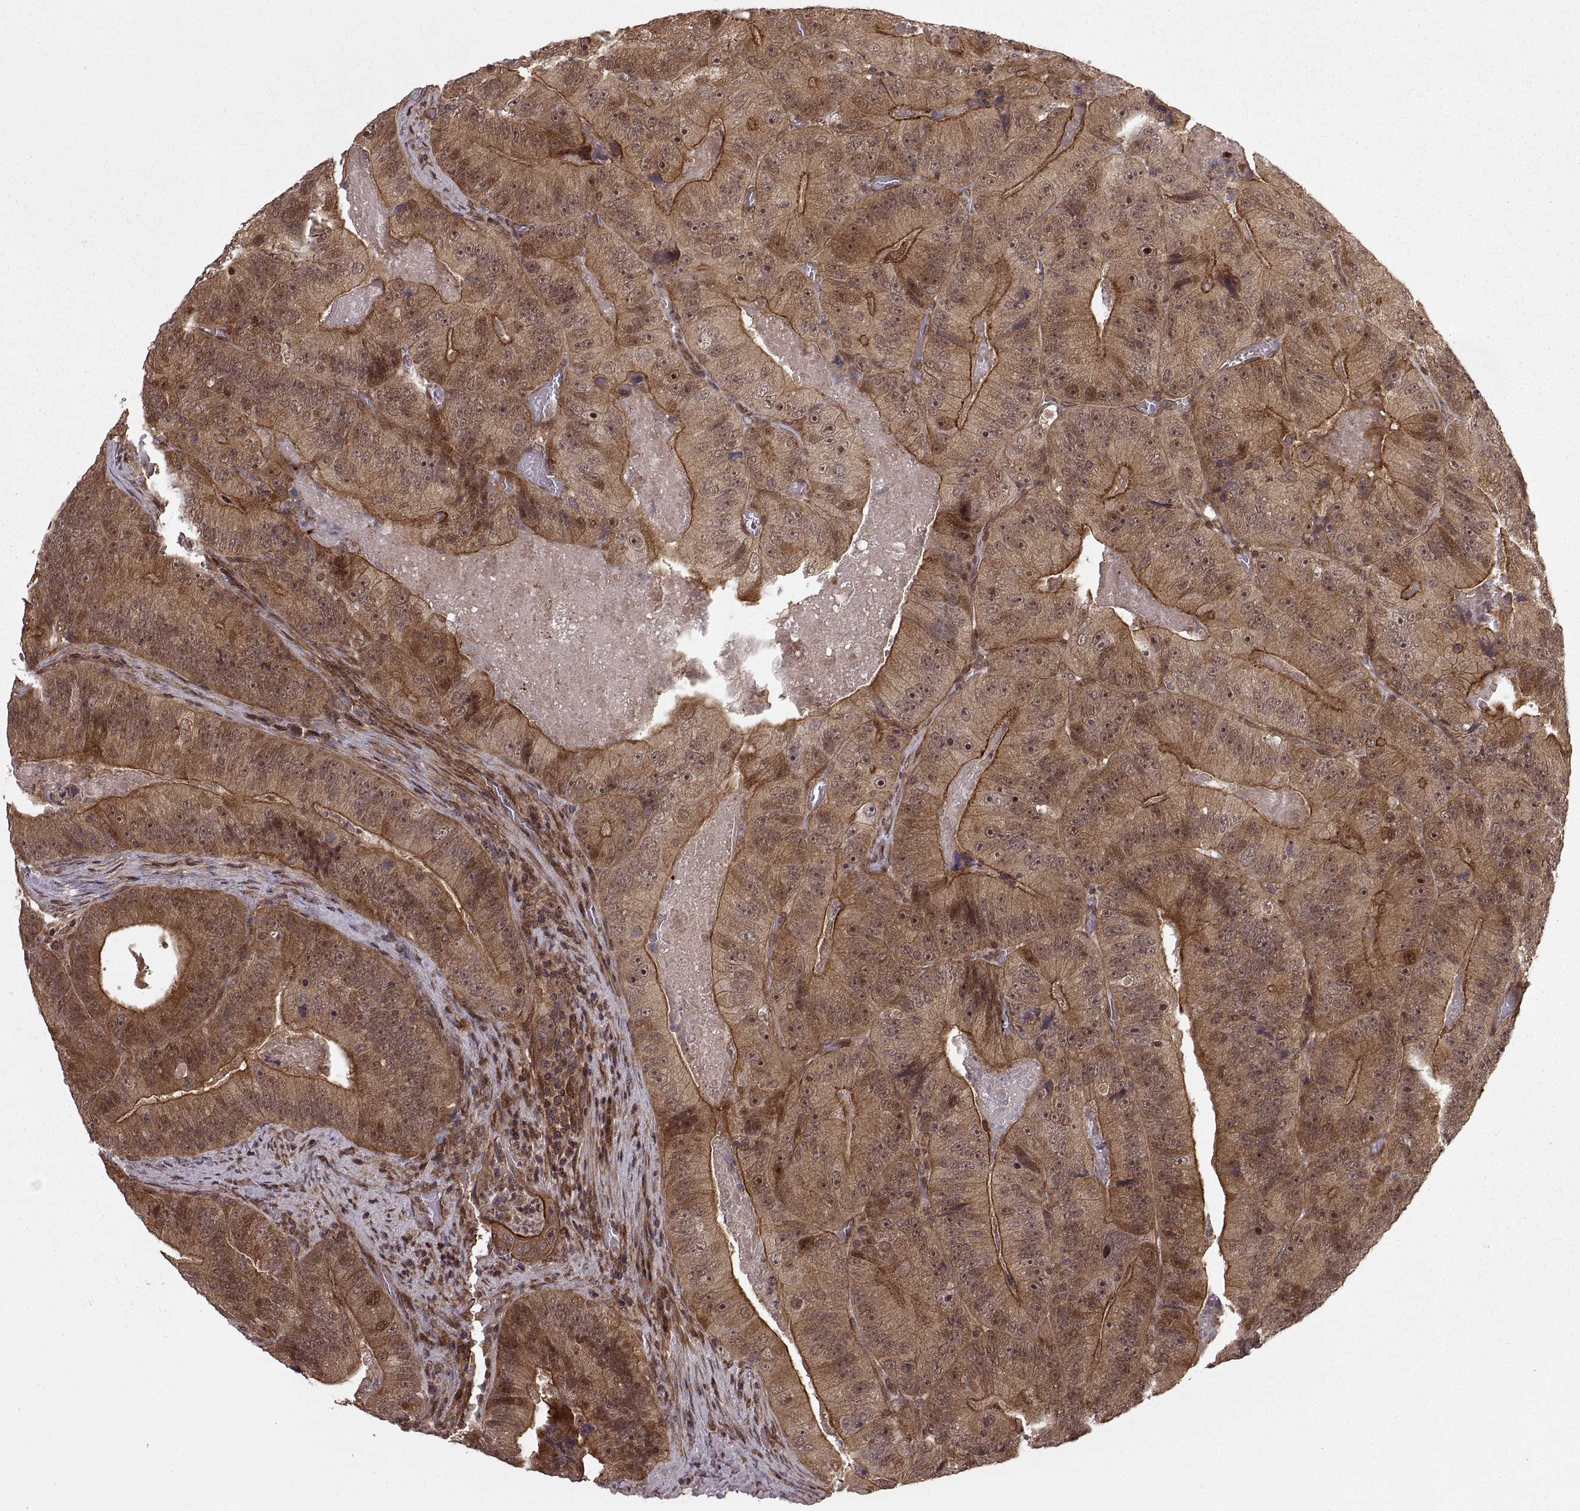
{"staining": {"intensity": "strong", "quantity": ">75%", "location": "cytoplasmic/membranous"}, "tissue": "colorectal cancer", "cell_type": "Tumor cells", "image_type": "cancer", "snomed": [{"axis": "morphology", "description": "Adenocarcinoma, NOS"}, {"axis": "topography", "description": "Colon"}], "caption": "Adenocarcinoma (colorectal) stained for a protein shows strong cytoplasmic/membranous positivity in tumor cells. Immunohistochemistry (ihc) stains the protein of interest in brown and the nuclei are stained blue.", "gene": "DEDD", "patient": {"sex": "female", "age": 86}}